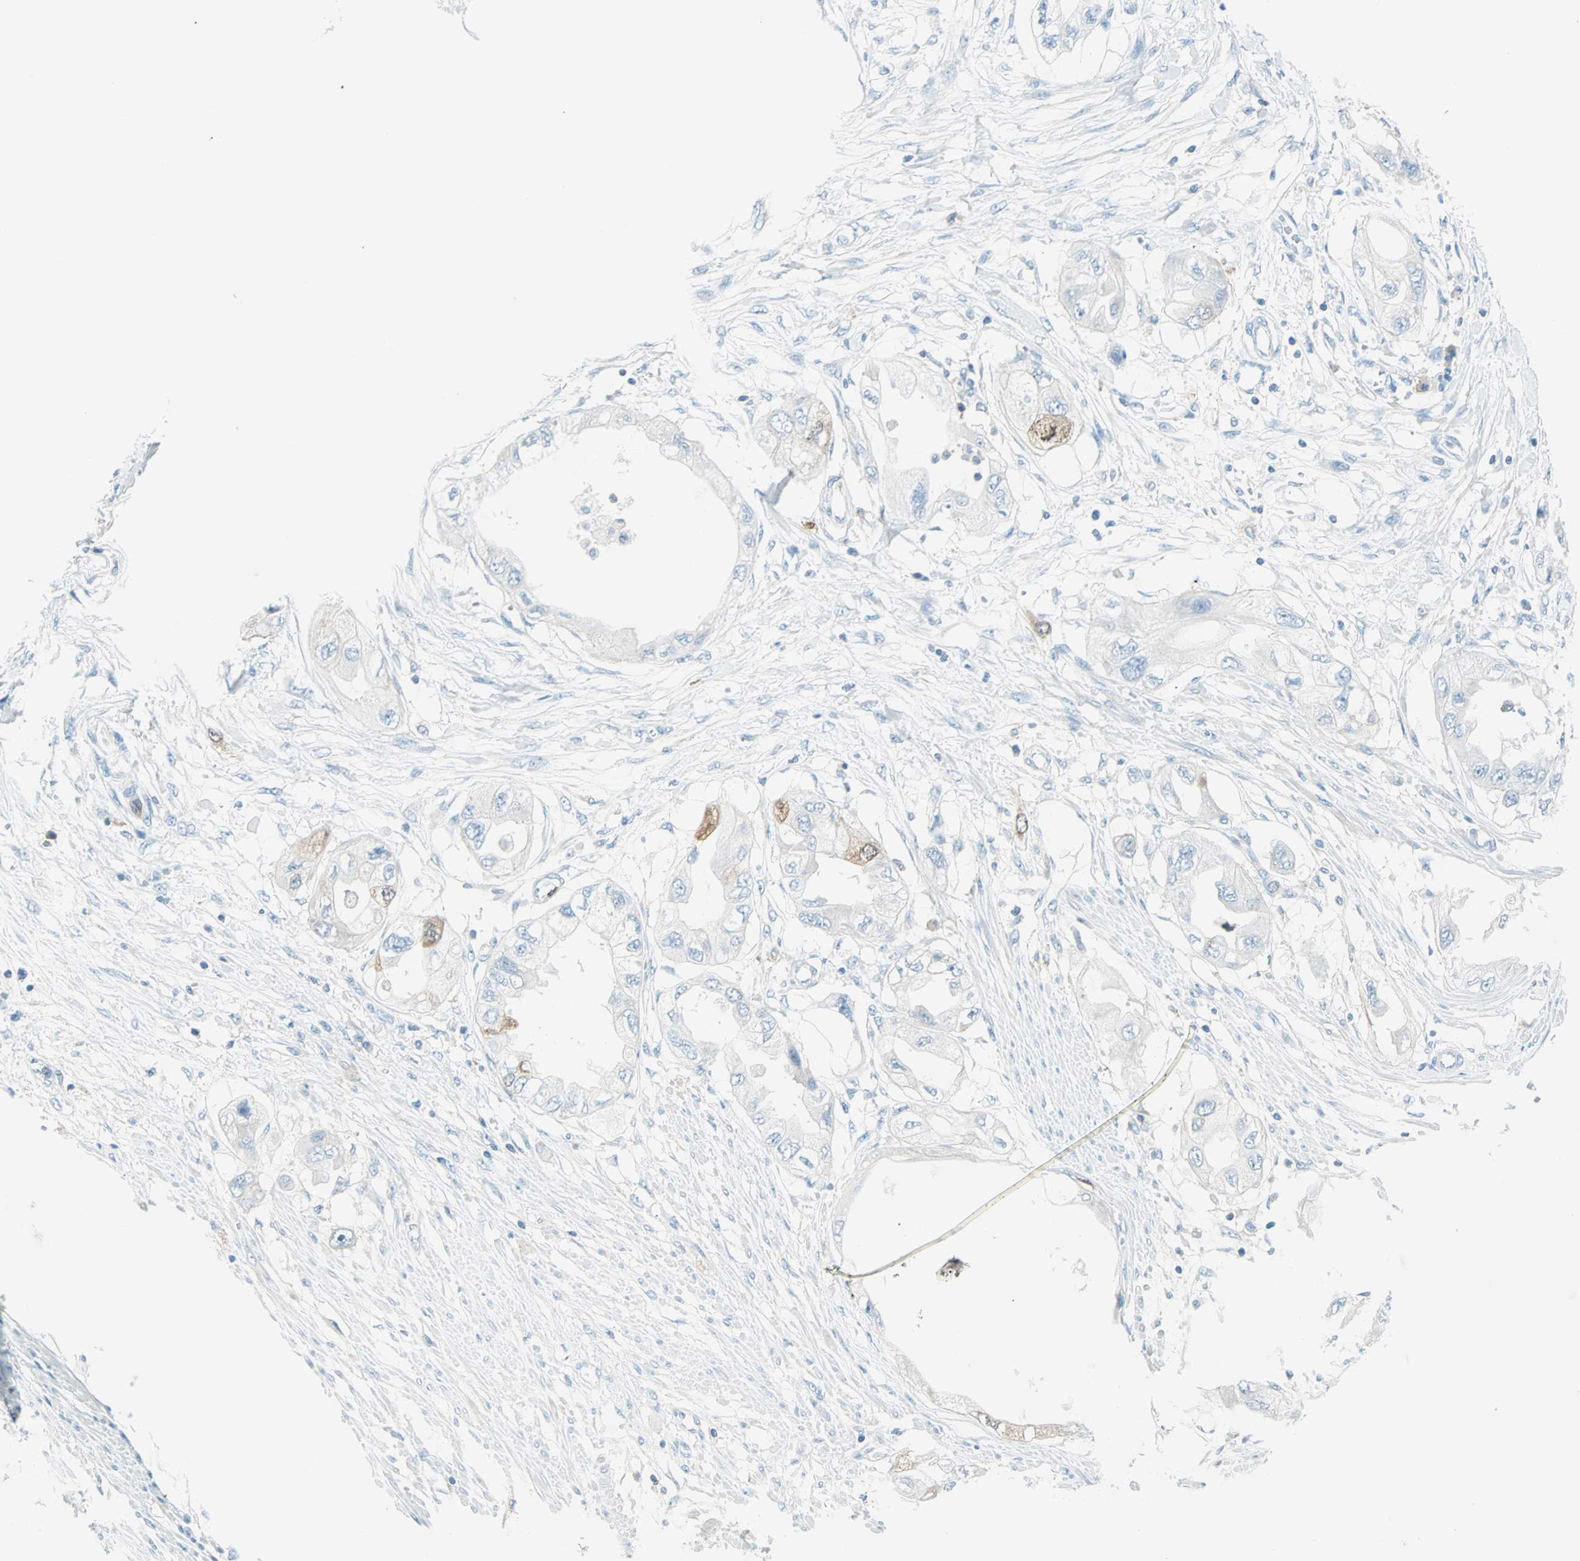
{"staining": {"intensity": "weak", "quantity": "<25%", "location": "cytoplasmic/membranous"}, "tissue": "endometrial cancer", "cell_type": "Tumor cells", "image_type": "cancer", "snomed": [{"axis": "morphology", "description": "Adenocarcinoma, NOS"}, {"axis": "topography", "description": "Endometrium"}], "caption": "Adenocarcinoma (endometrial) was stained to show a protein in brown. There is no significant expression in tumor cells. (DAB (3,3'-diaminobenzidine) immunohistochemistry (IHC) with hematoxylin counter stain).", "gene": "PTTG1", "patient": {"sex": "female", "age": 67}}